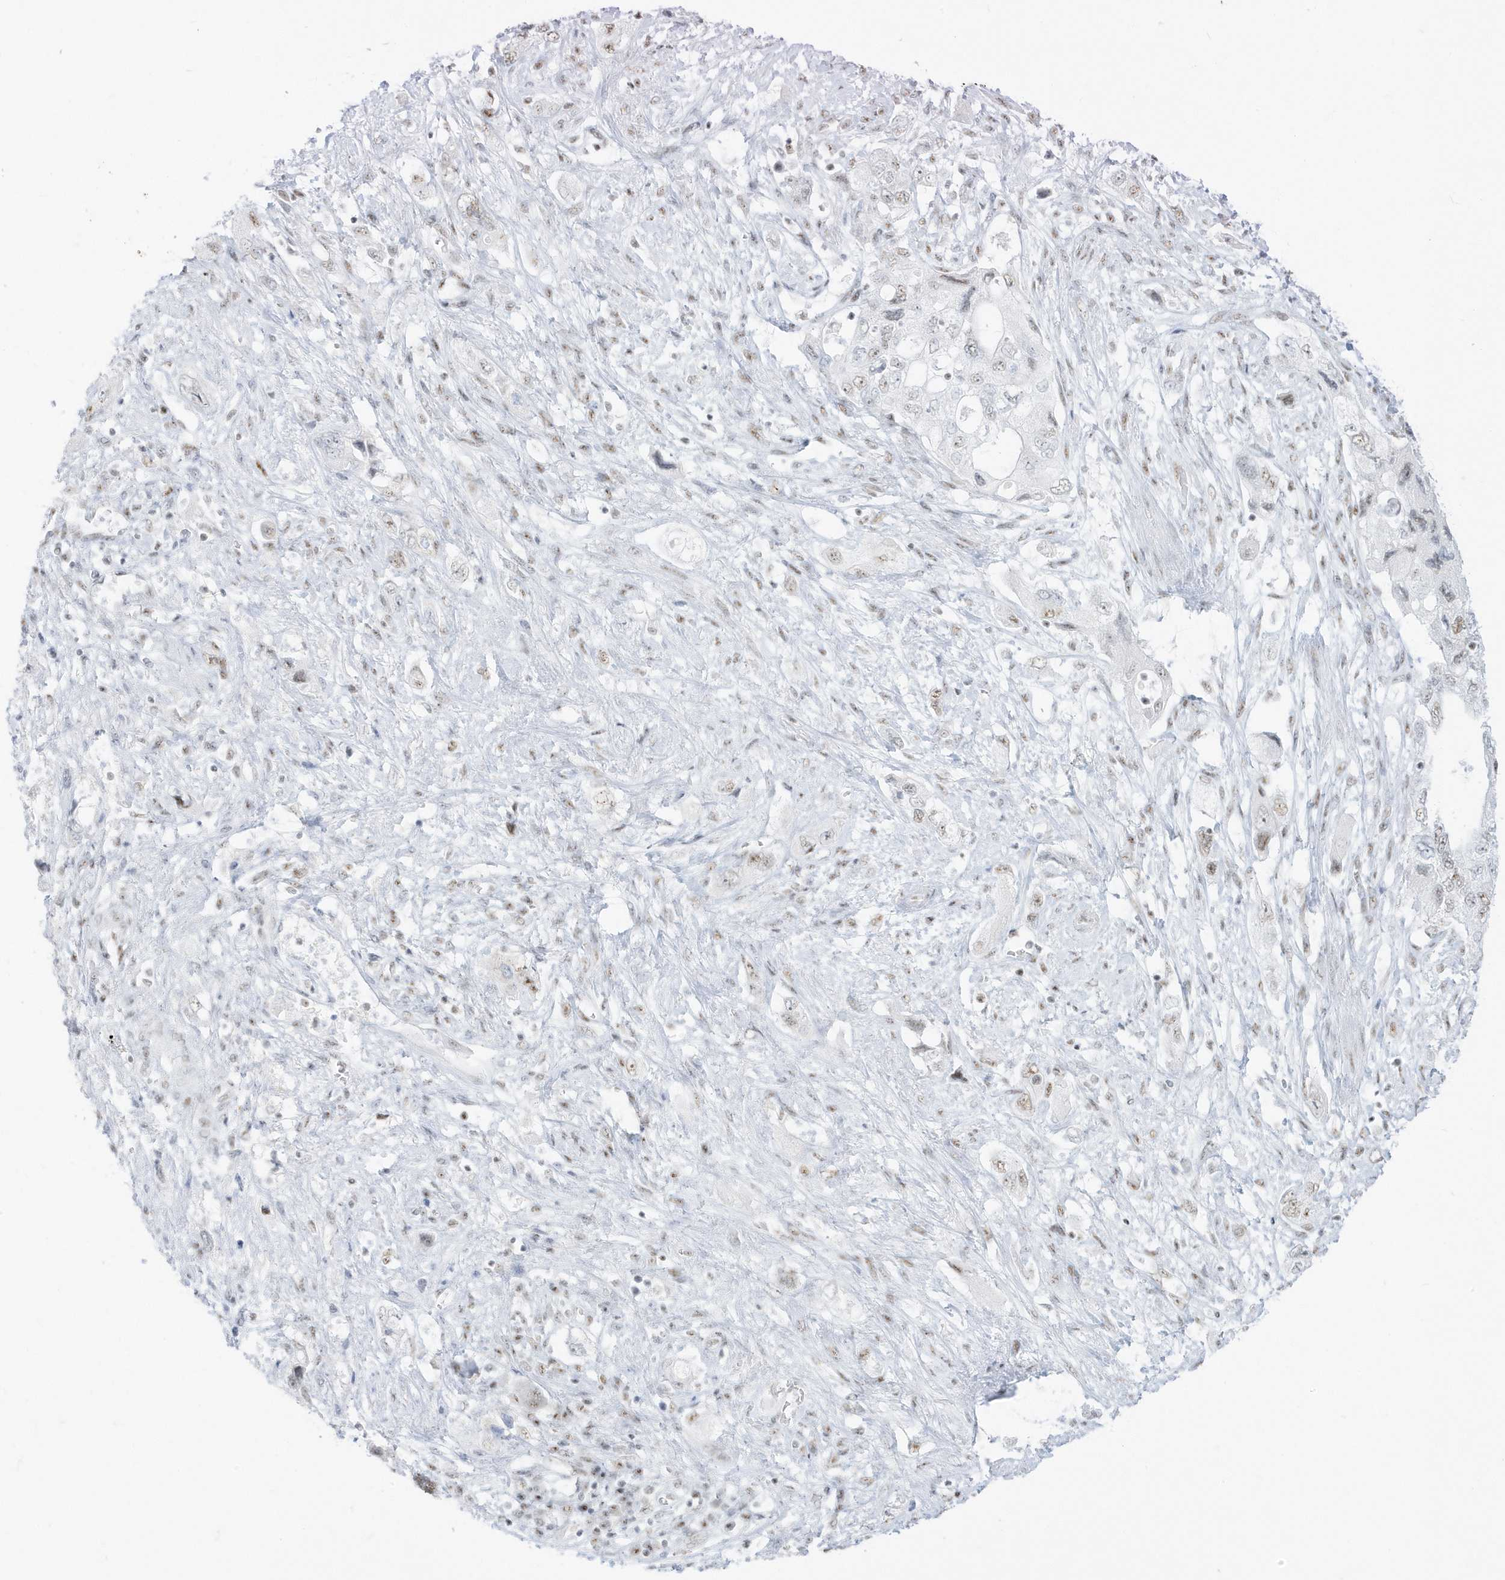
{"staining": {"intensity": "moderate", "quantity": "25%-75%", "location": "nuclear"}, "tissue": "pancreatic cancer", "cell_type": "Tumor cells", "image_type": "cancer", "snomed": [{"axis": "morphology", "description": "Adenocarcinoma, NOS"}, {"axis": "topography", "description": "Pancreas"}], "caption": "Human pancreatic cancer (adenocarcinoma) stained with a brown dye exhibits moderate nuclear positive positivity in about 25%-75% of tumor cells.", "gene": "PLEKHN1", "patient": {"sex": "female", "age": 73}}